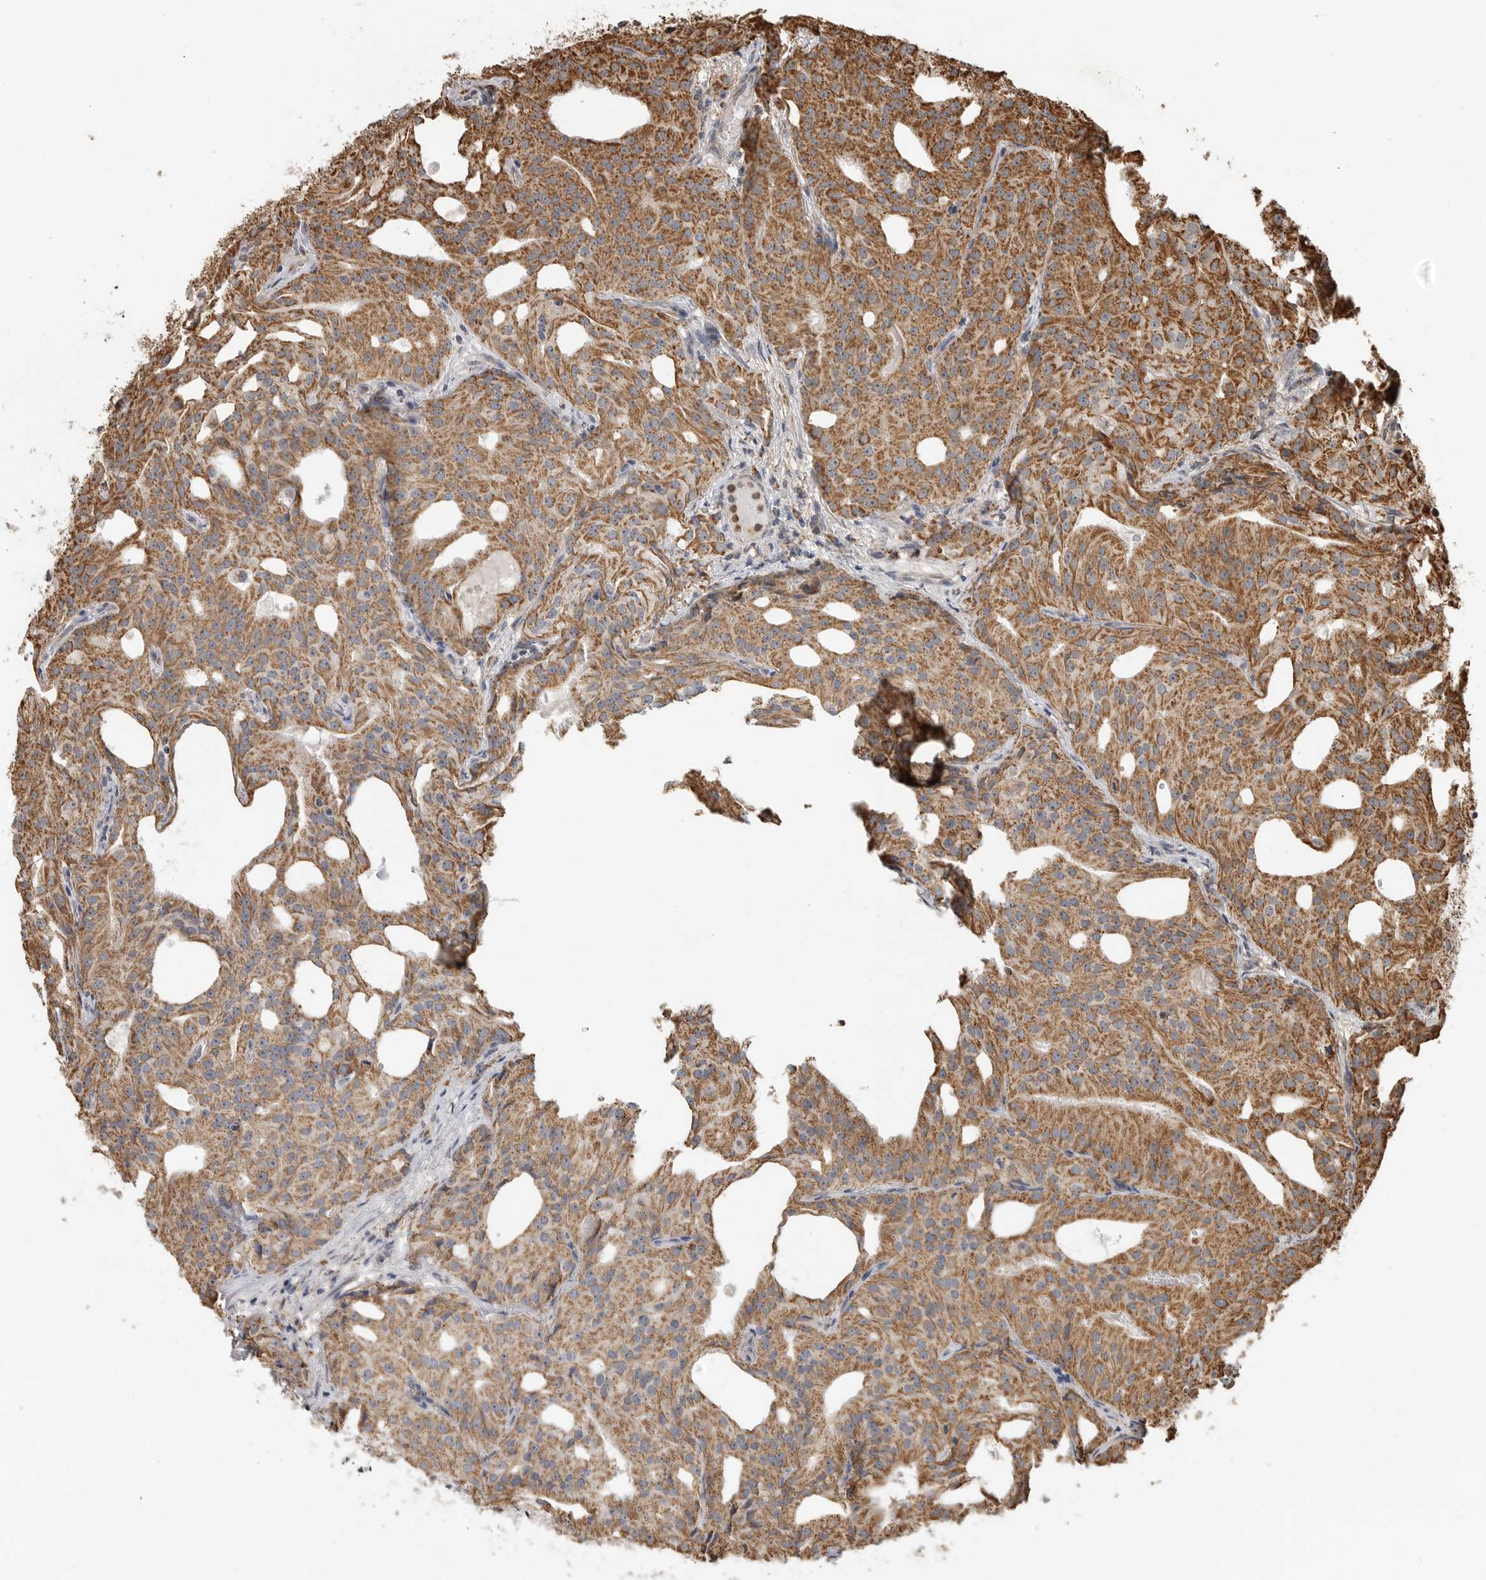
{"staining": {"intensity": "moderate", "quantity": ">75%", "location": "cytoplasmic/membranous"}, "tissue": "prostate cancer", "cell_type": "Tumor cells", "image_type": "cancer", "snomed": [{"axis": "morphology", "description": "Adenocarcinoma, Medium grade"}, {"axis": "topography", "description": "Prostate"}], "caption": "Immunohistochemistry (IHC) photomicrograph of neoplastic tissue: human medium-grade adenocarcinoma (prostate) stained using immunohistochemistry (IHC) shows medium levels of moderate protein expression localized specifically in the cytoplasmic/membranous of tumor cells, appearing as a cytoplasmic/membranous brown color.", "gene": "GCNT2", "patient": {"sex": "male", "age": 88}}